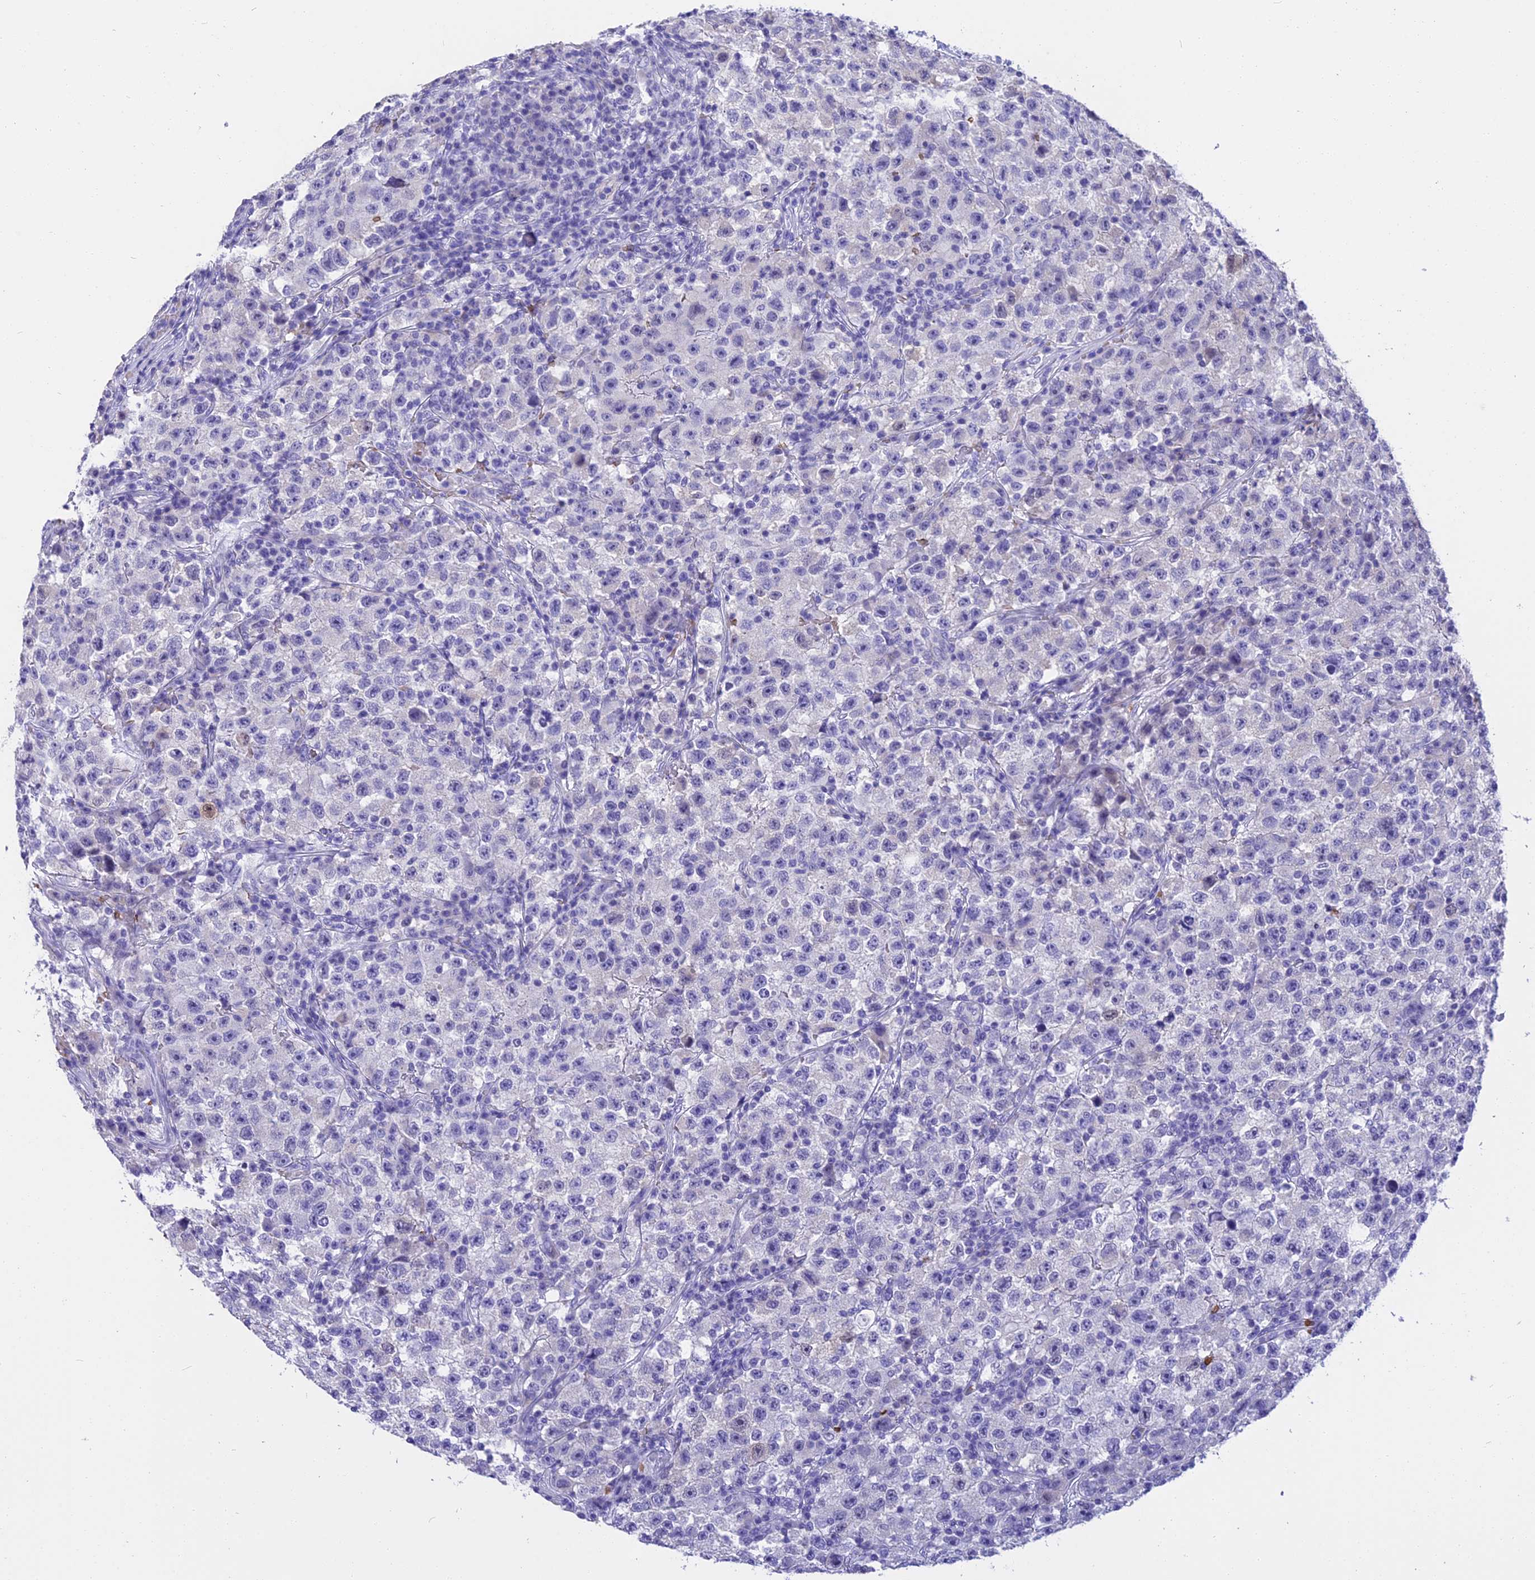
{"staining": {"intensity": "negative", "quantity": "none", "location": "none"}, "tissue": "testis cancer", "cell_type": "Tumor cells", "image_type": "cancer", "snomed": [{"axis": "morphology", "description": "Seminoma, NOS"}, {"axis": "topography", "description": "Testis"}], "caption": "This is an IHC photomicrograph of testis seminoma. There is no staining in tumor cells.", "gene": "TNNC2", "patient": {"sex": "male", "age": 22}}